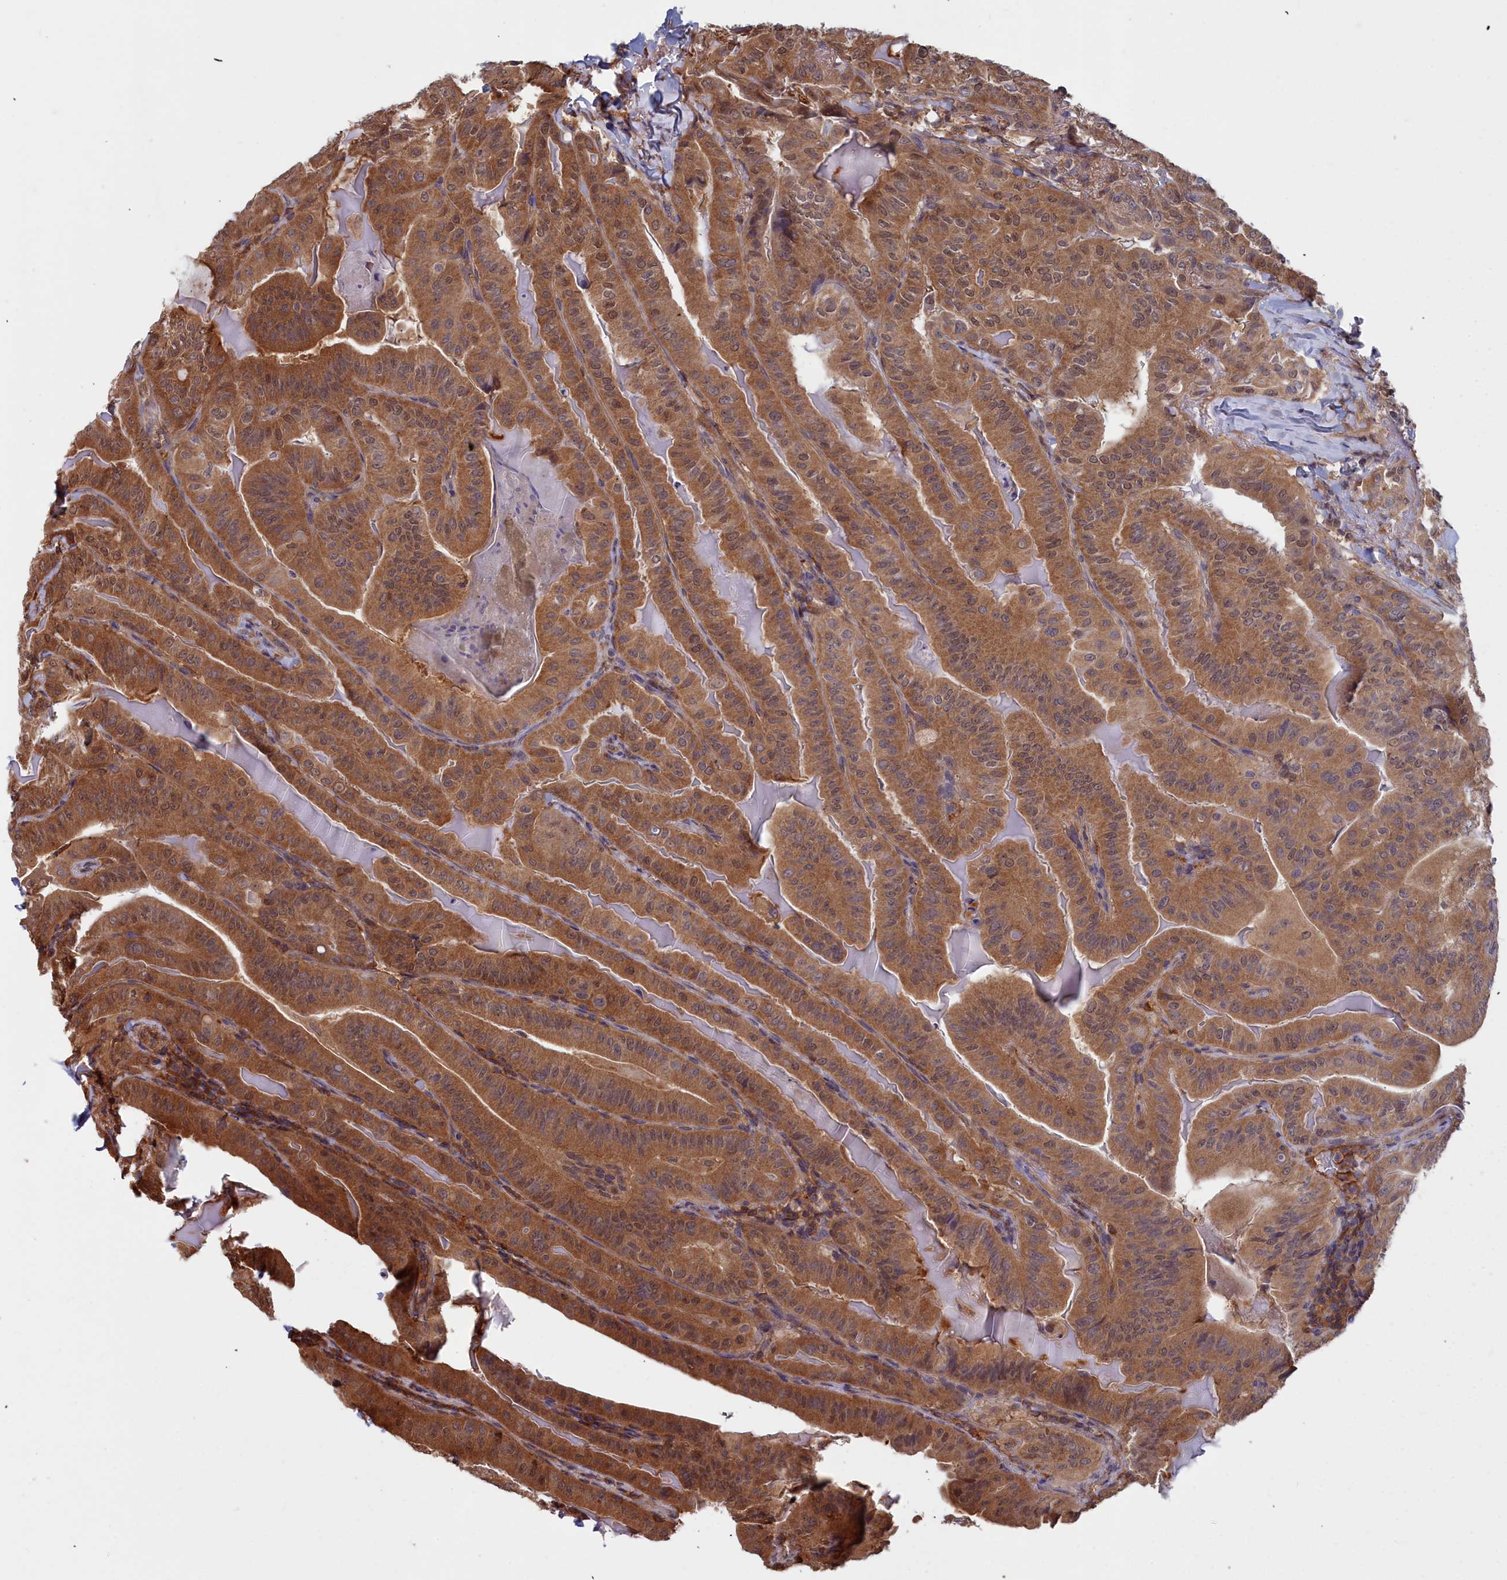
{"staining": {"intensity": "moderate", "quantity": ">75%", "location": "cytoplasmic/membranous"}, "tissue": "thyroid cancer", "cell_type": "Tumor cells", "image_type": "cancer", "snomed": [{"axis": "morphology", "description": "Papillary adenocarcinoma, NOS"}, {"axis": "topography", "description": "Thyroid gland"}], "caption": "Protein expression analysis of human papillary adenocarcinoma (thyroid) reveals moderate cytoplasmic/membranous staining in about >75% of tumor cells.", "gene": "GFRA2", "patient": {"sex": "female", "age": 68}}